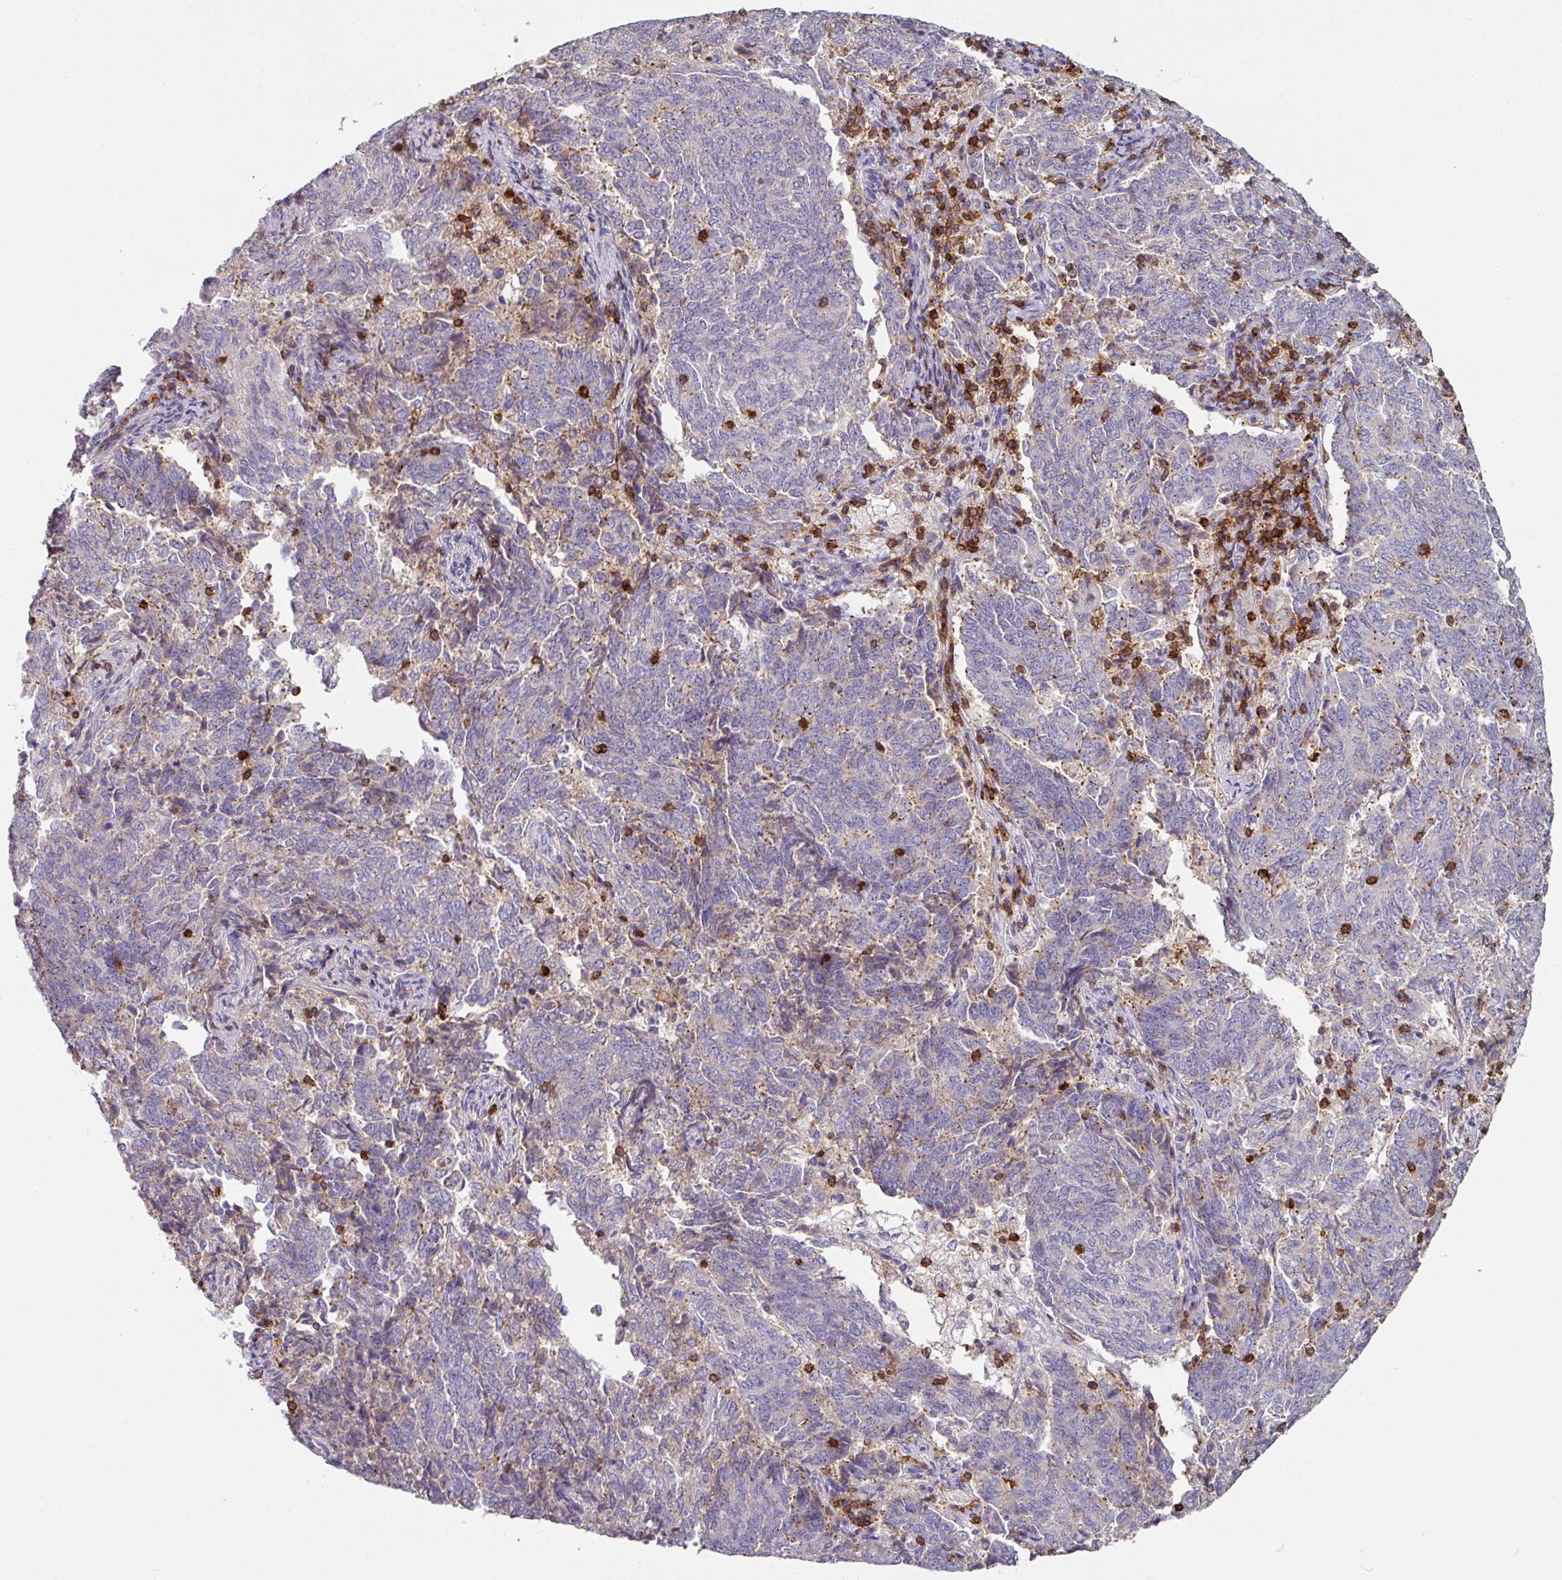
{"staining": {"intensity": "moderate", "quantity": "<25%", "location": "cytoplasmic/membranous"}, "tissue": "endometrial cancer", "cell_type": "Tumor cells", "image_type": "cancer", "snomed": [{"axis": "morphology", "description": "Adenocarcinoma, NOS"}, {"axis": "topography", "description": "Endometrium"}], "caption": "Protein staining by immunohistochemistry (IHC) demonstrates moderate cytoplasmic/membranous positivity in approximately <25% of tumor cells in endometrial adenocarcinoma.", "gene": "CD3G", "patient": {"sex": "female", "age": 80}}